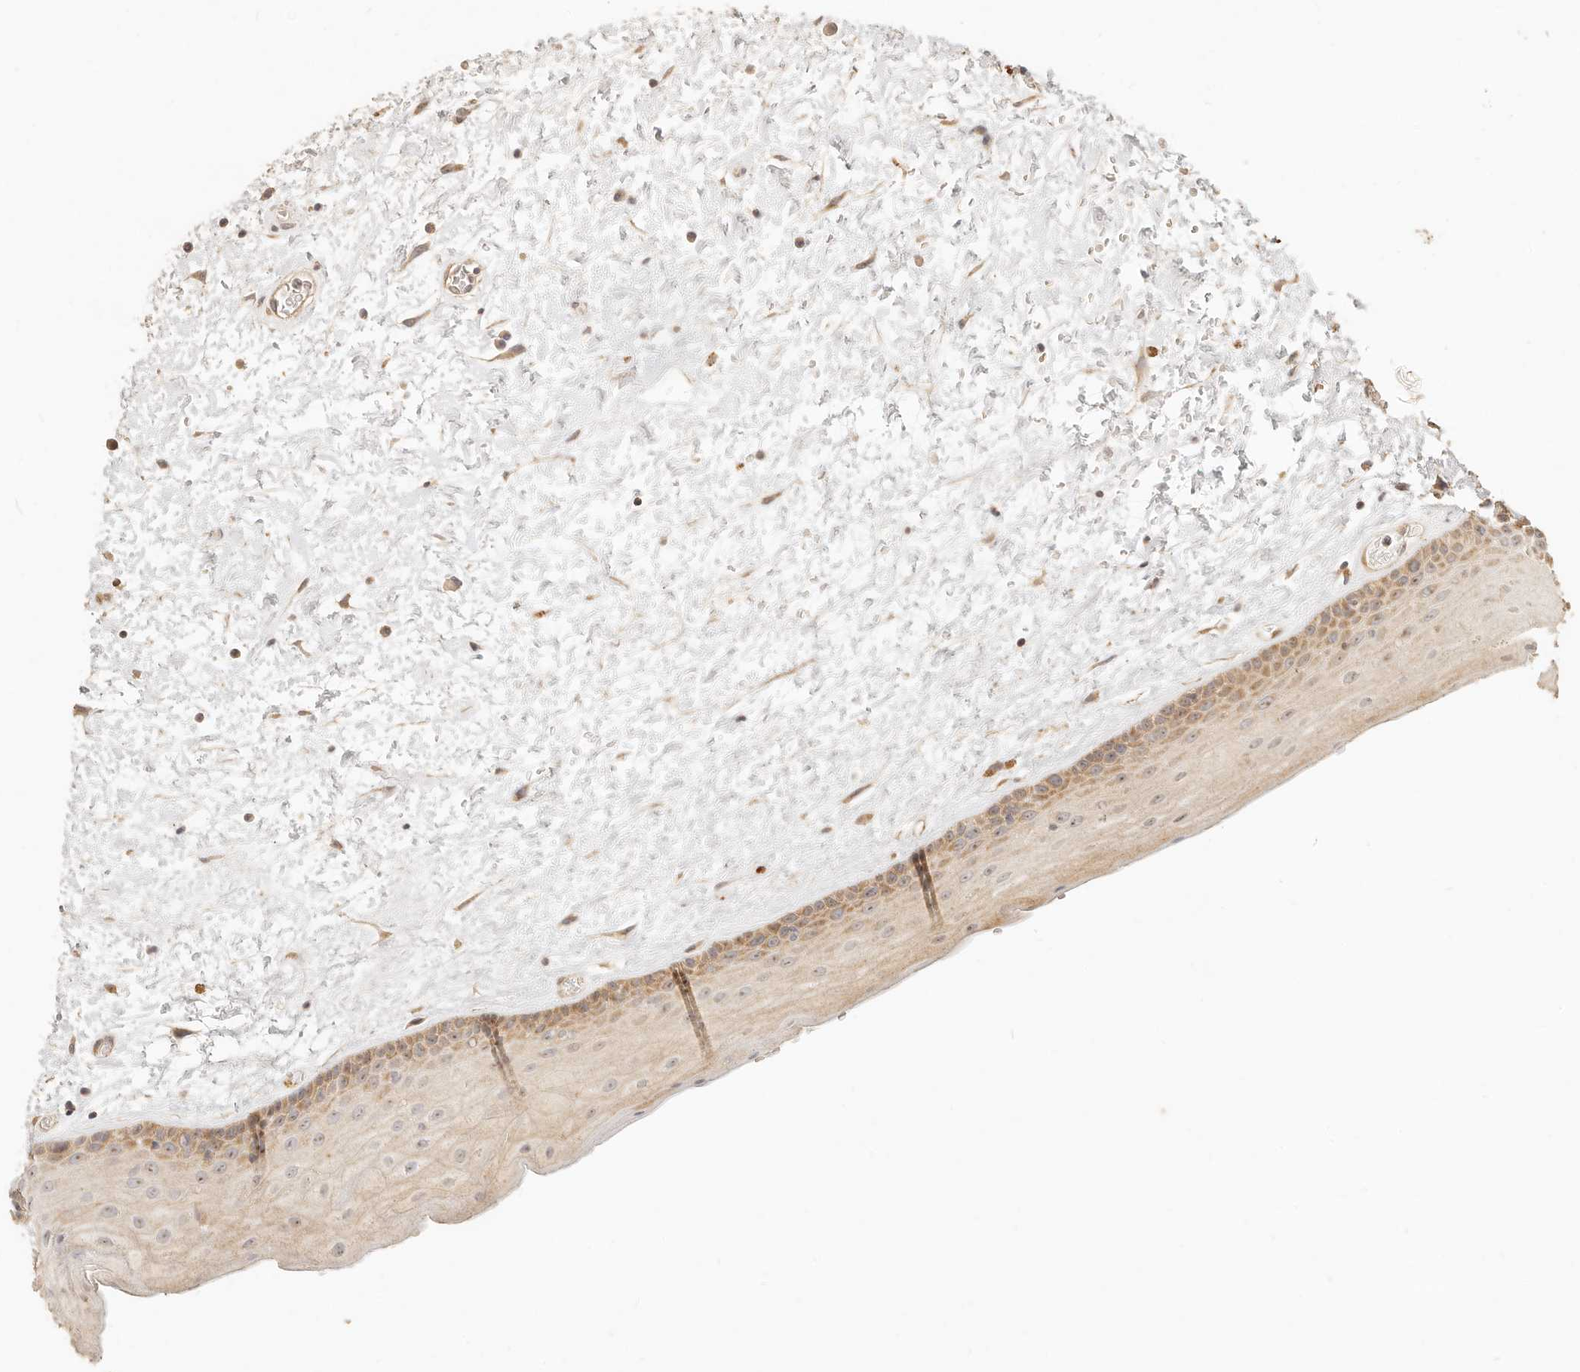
{"staining": {"intensity": "moderate", "quantity": "25%-75%", "location": "cytoplasmic/membranous,nuclear"}, "tissue": "oral mucosa", "cell_type": "Squamous epithelial cells", "image_type": "normal", "snomed": [{"axis": "morphology", "description": "Normal tissue, NOS"}, {"axis": "topography", "description": "Oral tissue"}], "caption": "Immunohistochemistry (IHC) (DAB (3,3'-diaminobenzidine)) staining of normal oral mucosa displays moderate cytoplasmic/membranous,nuclear protein expression in about 25%-75% of squamous epithelial cells. (Stains: DAB in brown, nuclei in blue, Microscopy: brightfield microscopy at high magnification).", "gene": "PTPN22", "patient": {"sex": "female", "age": 76}}